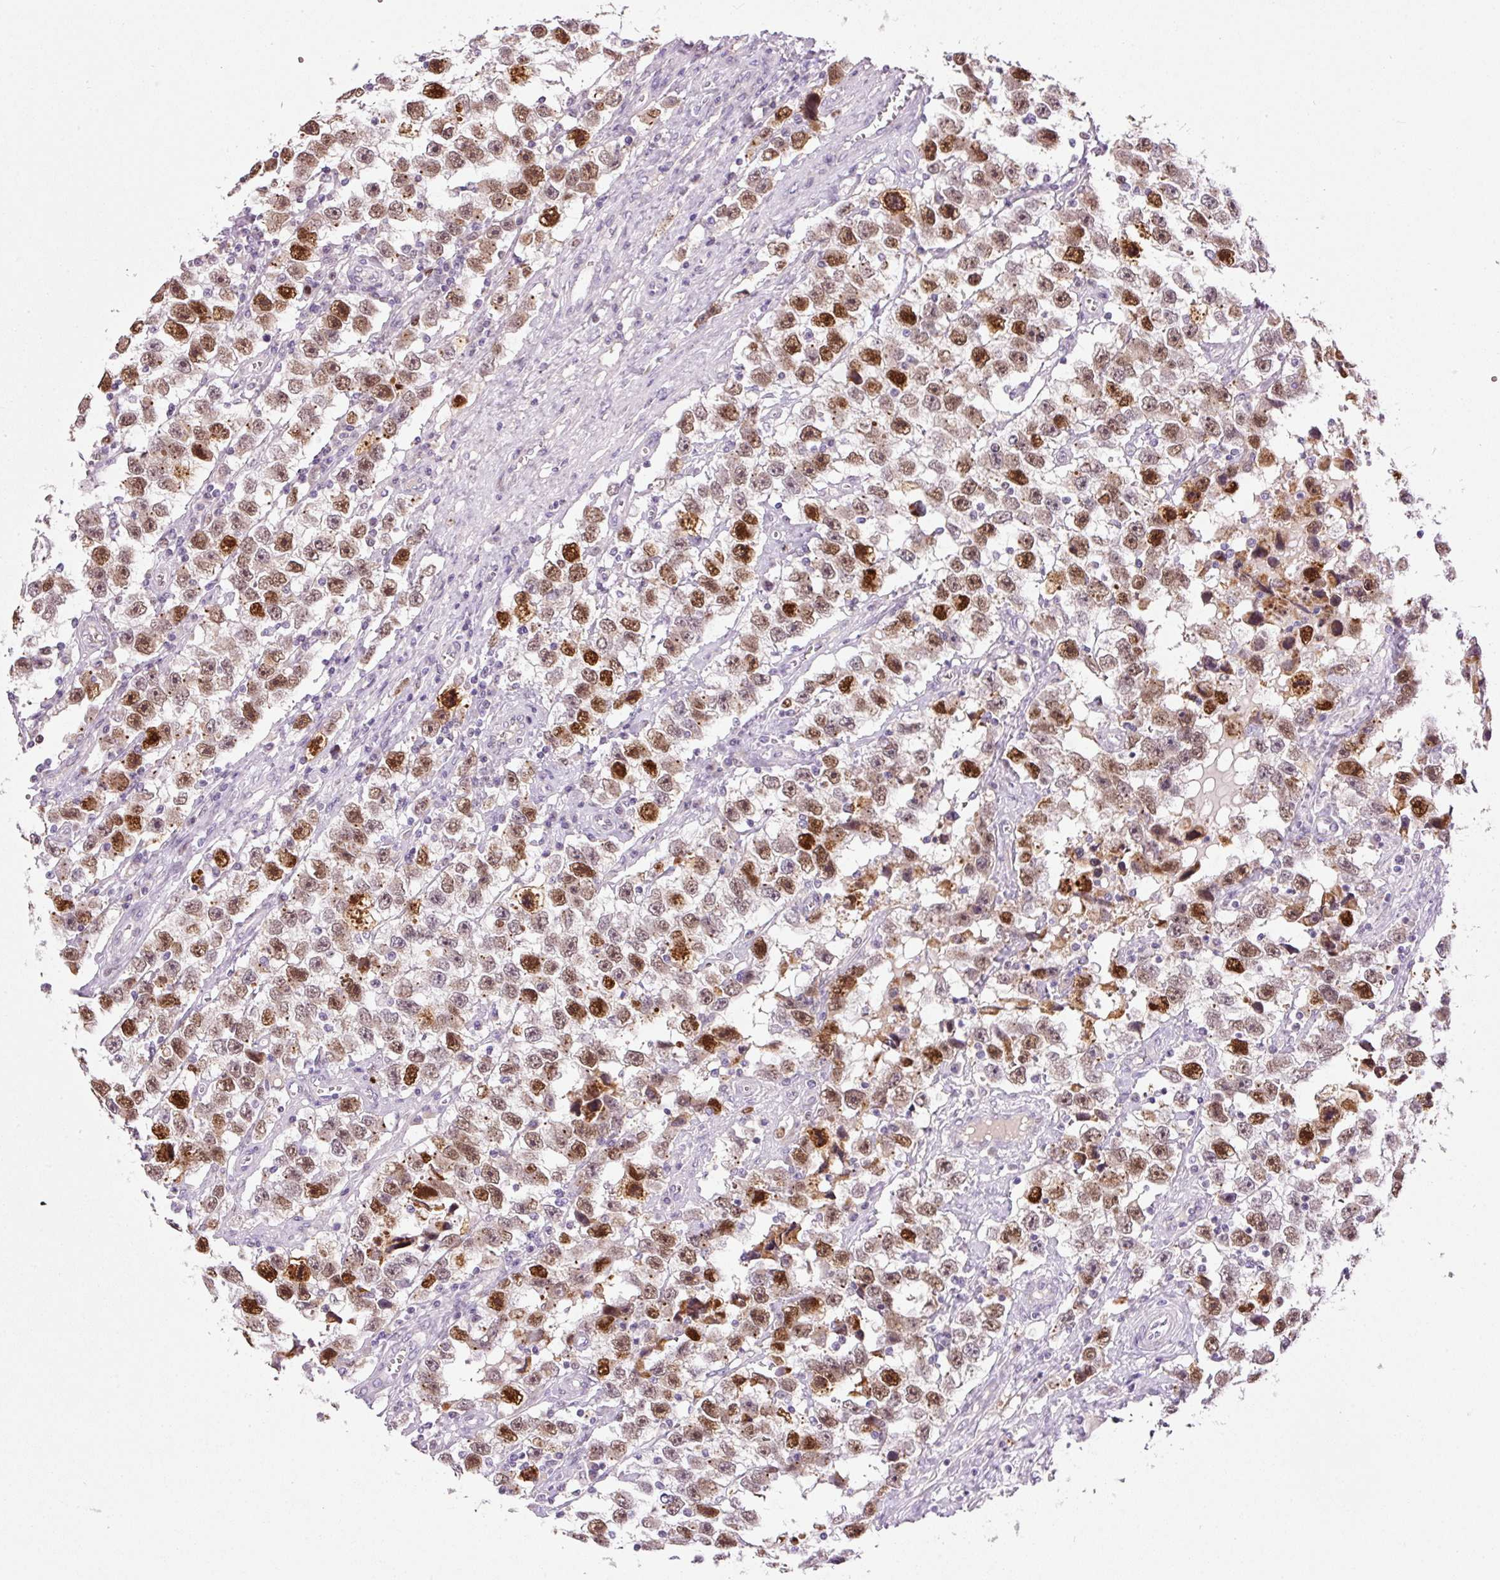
{"staining": {"intensity": "moderate", "quantity": ">75%", "location": "nuclear"}, "tissue": "testis cancer", "cell_type": "Tumor cells", "image_type": "cancer", "snomed": [{"axis": "morphology", "description": "Seminoma, NOS"}, {"axis": "topography", "description": "Testis"}], "caption": "An IHC photomicrograph of tumor tissue is shown. Protein staining in brown shows moderate nuclear positivity in seminoma (testis) within tumor cells.", "gene": "KPNA2", "patient": {"sex": "male", "age": 33}}